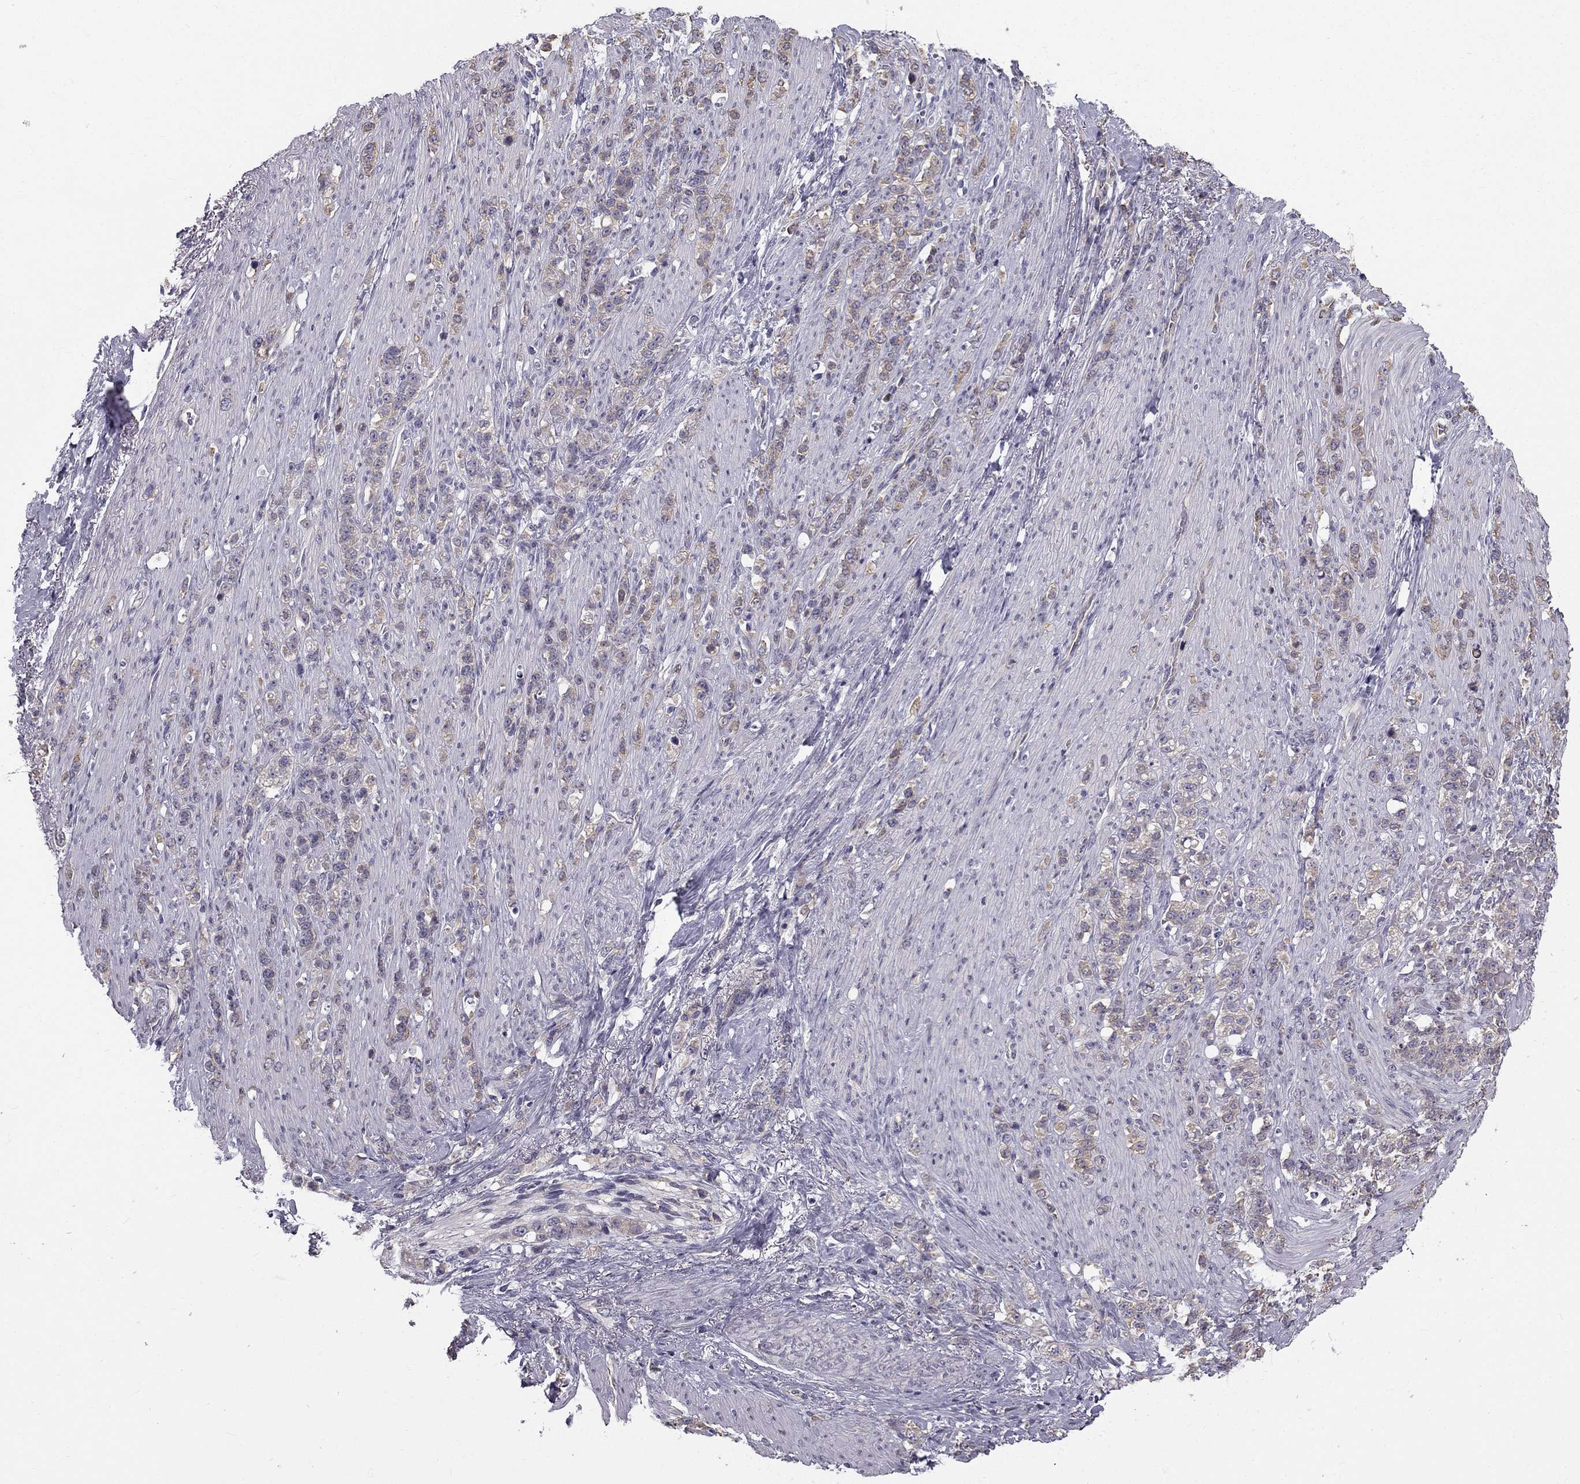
{"staining": {"intensity": "weak", "quantity": "25%-75%", "location": "cytoplasmic/membranous"}, "tissue": "stomach cancer", "cell_type": "Tumor cells", "image_type": "cancer", "snomed": [{"axis": "morphology", "description": "Adenocarcinoma, NOS"}, {"axis": "topography", "description": "Stomach, lower"}], "caption": "A high-resolution image shows immunohistochemistry (IHC) staining of stomach cancer (adenocarcinoma), which displays weak cytoplasmic/membranous expression in approximately 25%-75% of tumor cells. Nuclei are stained in blue.", "gene": "CCDC40", "patient": {"sex": "male", "age": 88}}